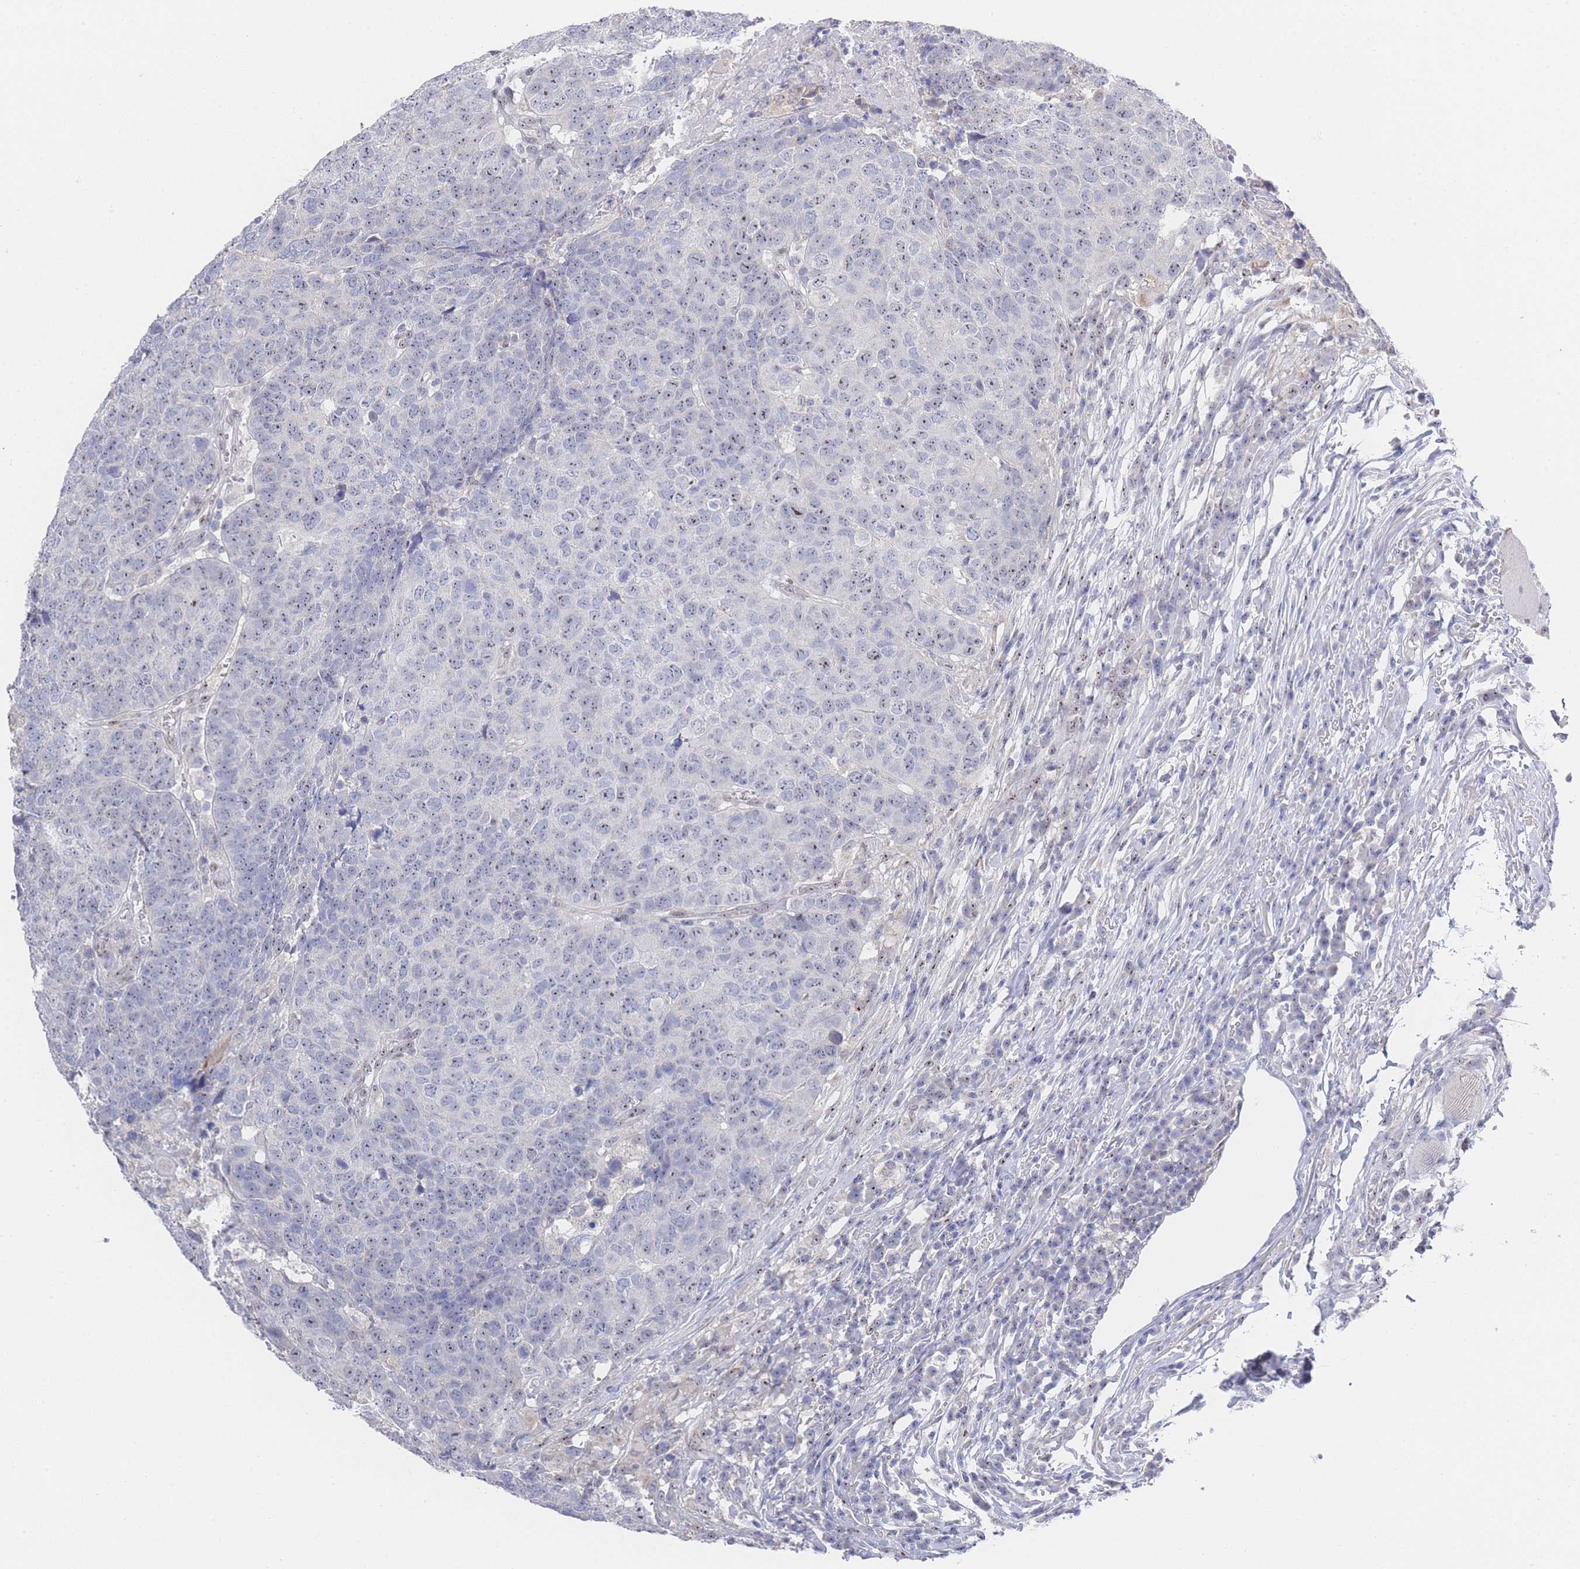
{"staining": {"intensity": "weak", "quantity": "<25%", "location": "nuclear"}, "tissue": "head and neck cancer", "cell_type": "Tumor cells", "image_type": "cancer", "snomed": [{"axis": "morphology", "description": "Normal tissue, NOS"}, {"axis": "morphology", "description": "Squamous cell carcinoma, NOS"}, {"axis": "topography", "description": "Skeletal muscle"}, {"axis": "topography", "description": "Vascular tissue"}, {"axis": "topography", "description": "Peripheral nerve tissue"}, {"axis": "topography", "description": "Head-Neck"}], "caption": "Head and neck cancer was stained to show a protein in brown. There is no significant expression in tumor cells. Brightfield microscopy of immunohistochemistry (IHC) stained with DAB (brown) and hematoxylin (blue), captured at high magnification.", "gene": "ZNF142", "patient": {"sex": "male", "age": 66}}